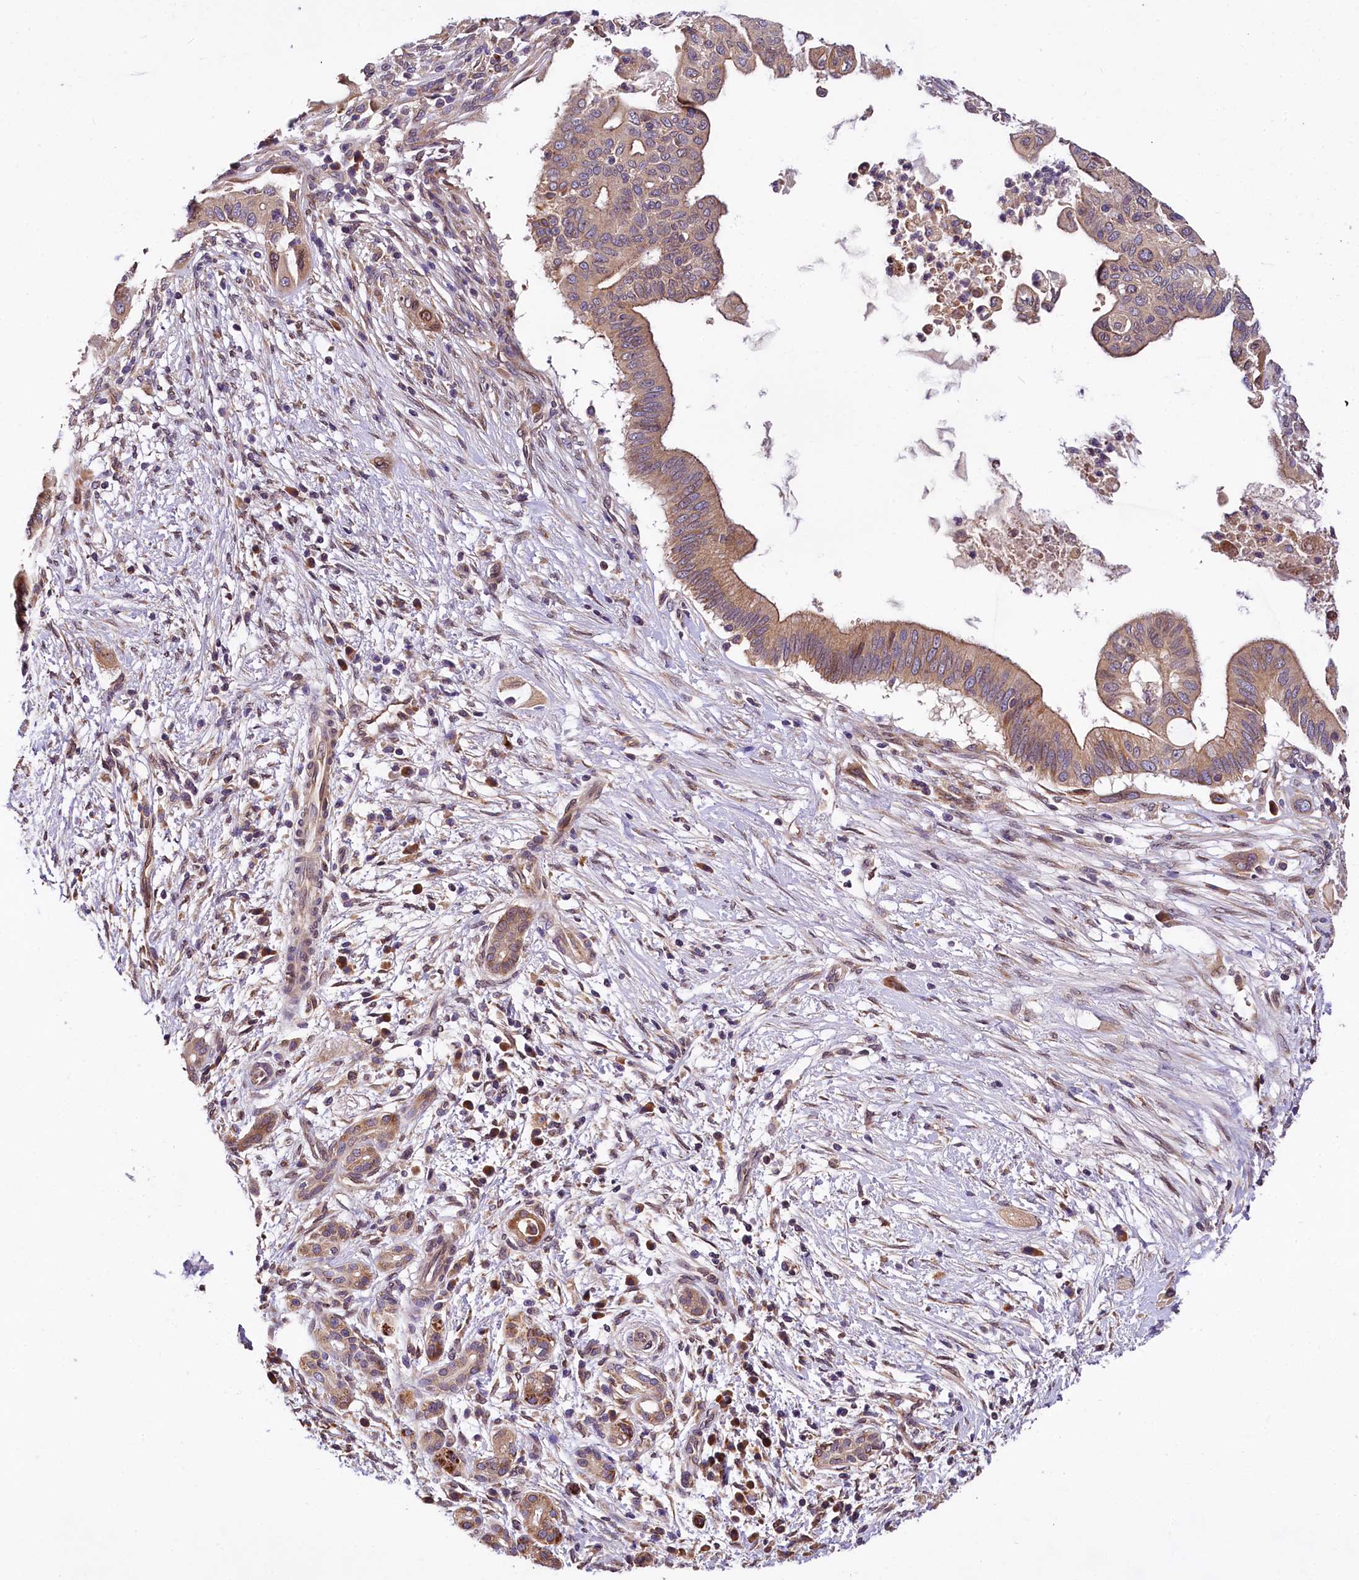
{"staining": {"intensity": "moderate", "quantity": ">75%", "location": "cytoplasmic/membranous"}, "tissue": "pancreatic cancer", "cell_type": "Tumor cells", "image_type": "cancer", "snomed": [{"axis": "morphology", "description": "Adenocarcinoma, NOS"}, {"axis": "topography", "description": "Pancreas"}], "caption": "Pancreatic cancer tissue displays moderate cytoplasmic/membranous expression in approximately >75% of tumor cells", "gene": "SUPV3L1", "patient": {"sex": "male", "age": 68}}